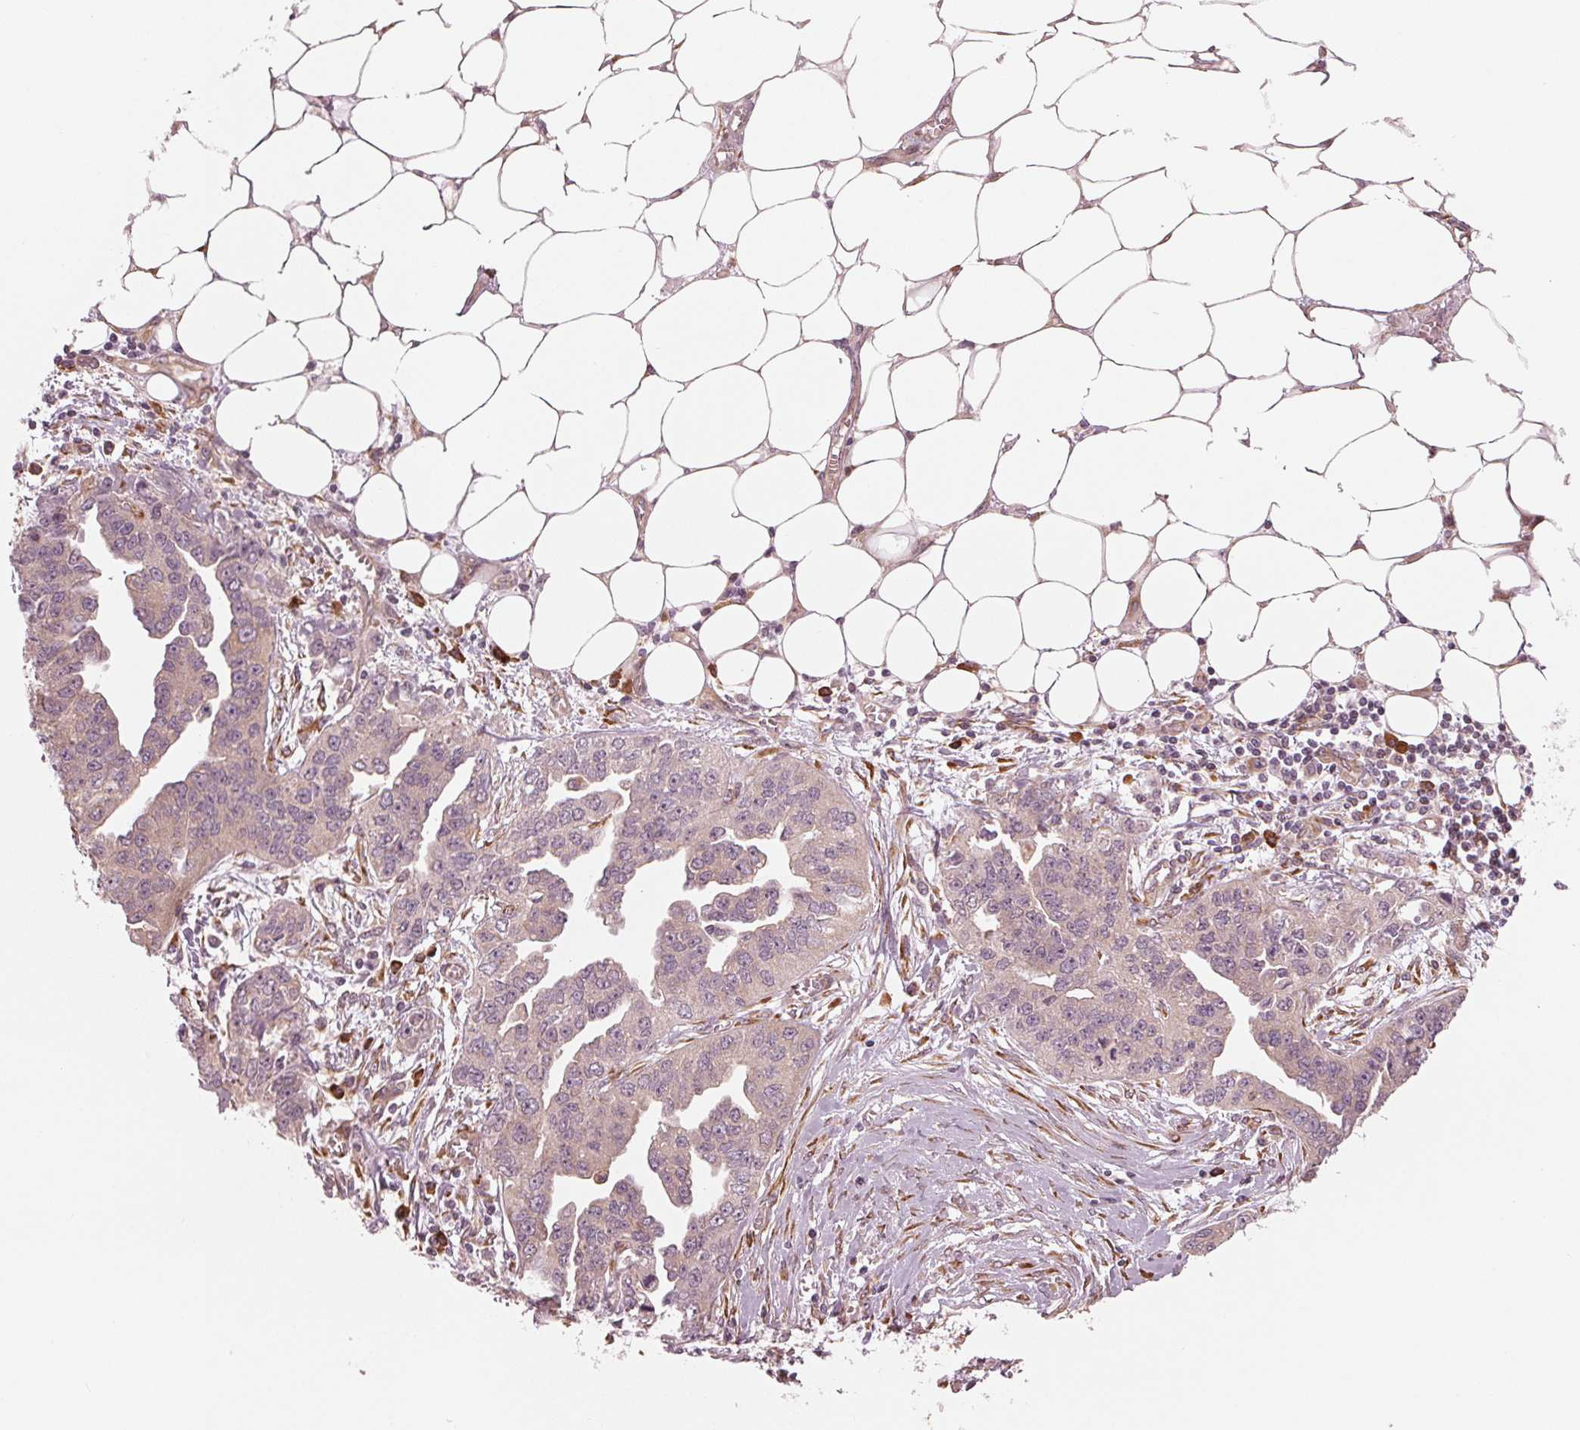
{"staining": {"intensity": "weak", "quantity": "25%-75%", "location": "cytoplasmic/membranous"}, "tissue": "ovarian cancer", "cell_type": "Tumor cells", "image_type": "cancer", "snomed": [{"axis": "morphology", "description": "Cystadenocarcinoma, serous, NOS"}, {"axis": "topography", "description": "Ovary"}], "caption": "The histopathology image shows staining of serous cystadenocarcinoma (ovarian), revealing weak cytoplasmic/membranous protein expression (brown color) within tumor cells.", "gene": "CMIP", "patient": {"sex": "female", "age": 75}}